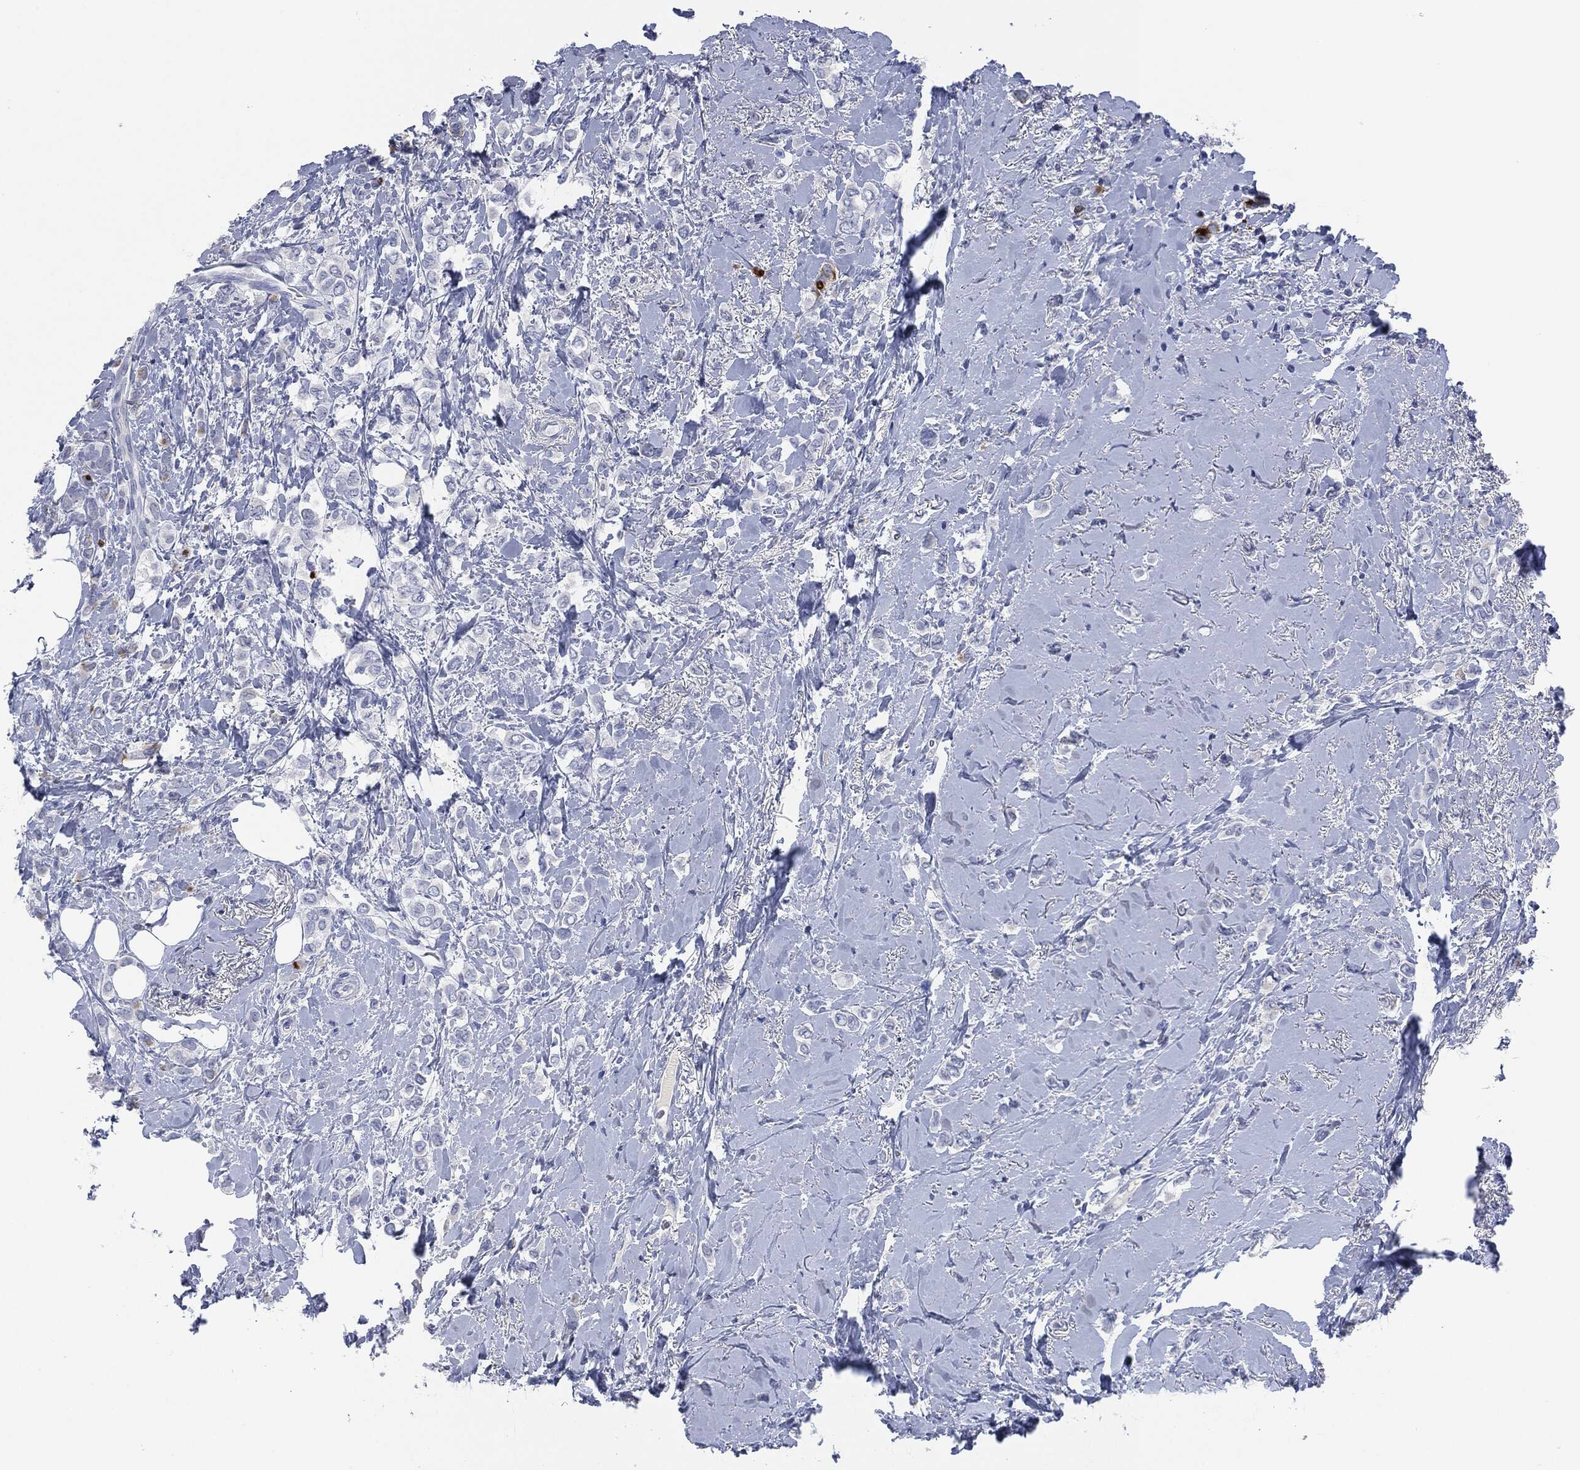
{"staining": {"intensity": "negative", "quantity": "none", "location": "none"}, "tissue": "breast cancer", "cell_type": "Tumor cells", "image_type": "cancer", "snomed": [{"axis": "morphology", "description": "Lobular carcinoma"}, {"axis": "topography", "description": "Breast"}], "caption": "Immunohistochemistry (IHC) image of human breast lobular carcinoma stained for a protein (brown), which reveals no positivity in tumor cells. Nuclei are stained in blue.", "gene": "MUC16", "patient": {"sex": "female", "age": 66}}